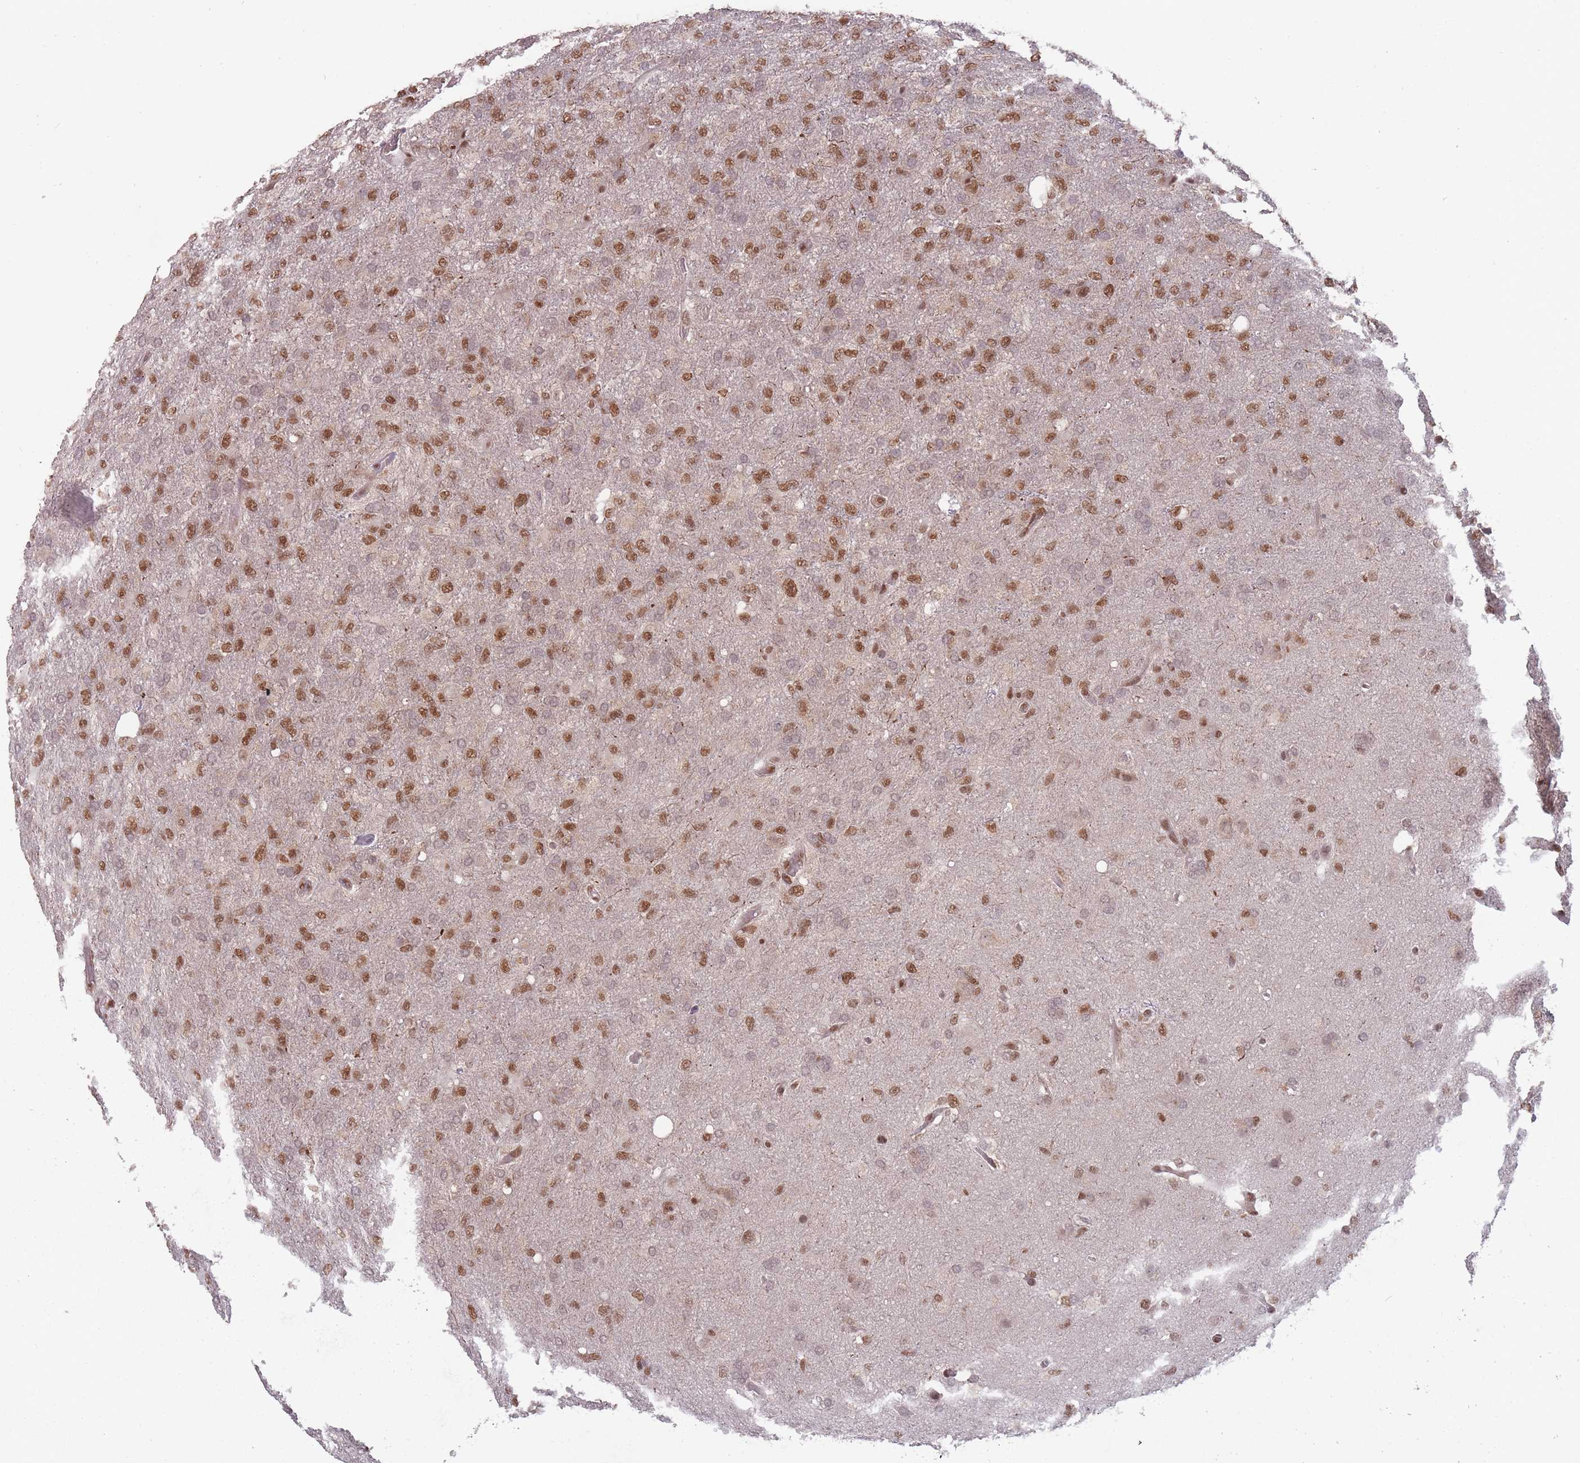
{"staining": {"intensity": "moderate", "quantity": ">75%", "location": "nuclear"}, "tissue": "glioma", "cell_type": "Tumor cells", "image_type": "cancer", "snomed": [{"axis": "morphology", "description": "Glioma, malignant, High grade"}, {"axis": "topography", "description": "Brain"}], "caption": "Glioma stained for a protein (brown) displays moderate nuclear positive expression in about >75% of tumor cells.", "gene": "TMED3", "patient": {"sex": "female", "age": 74}}